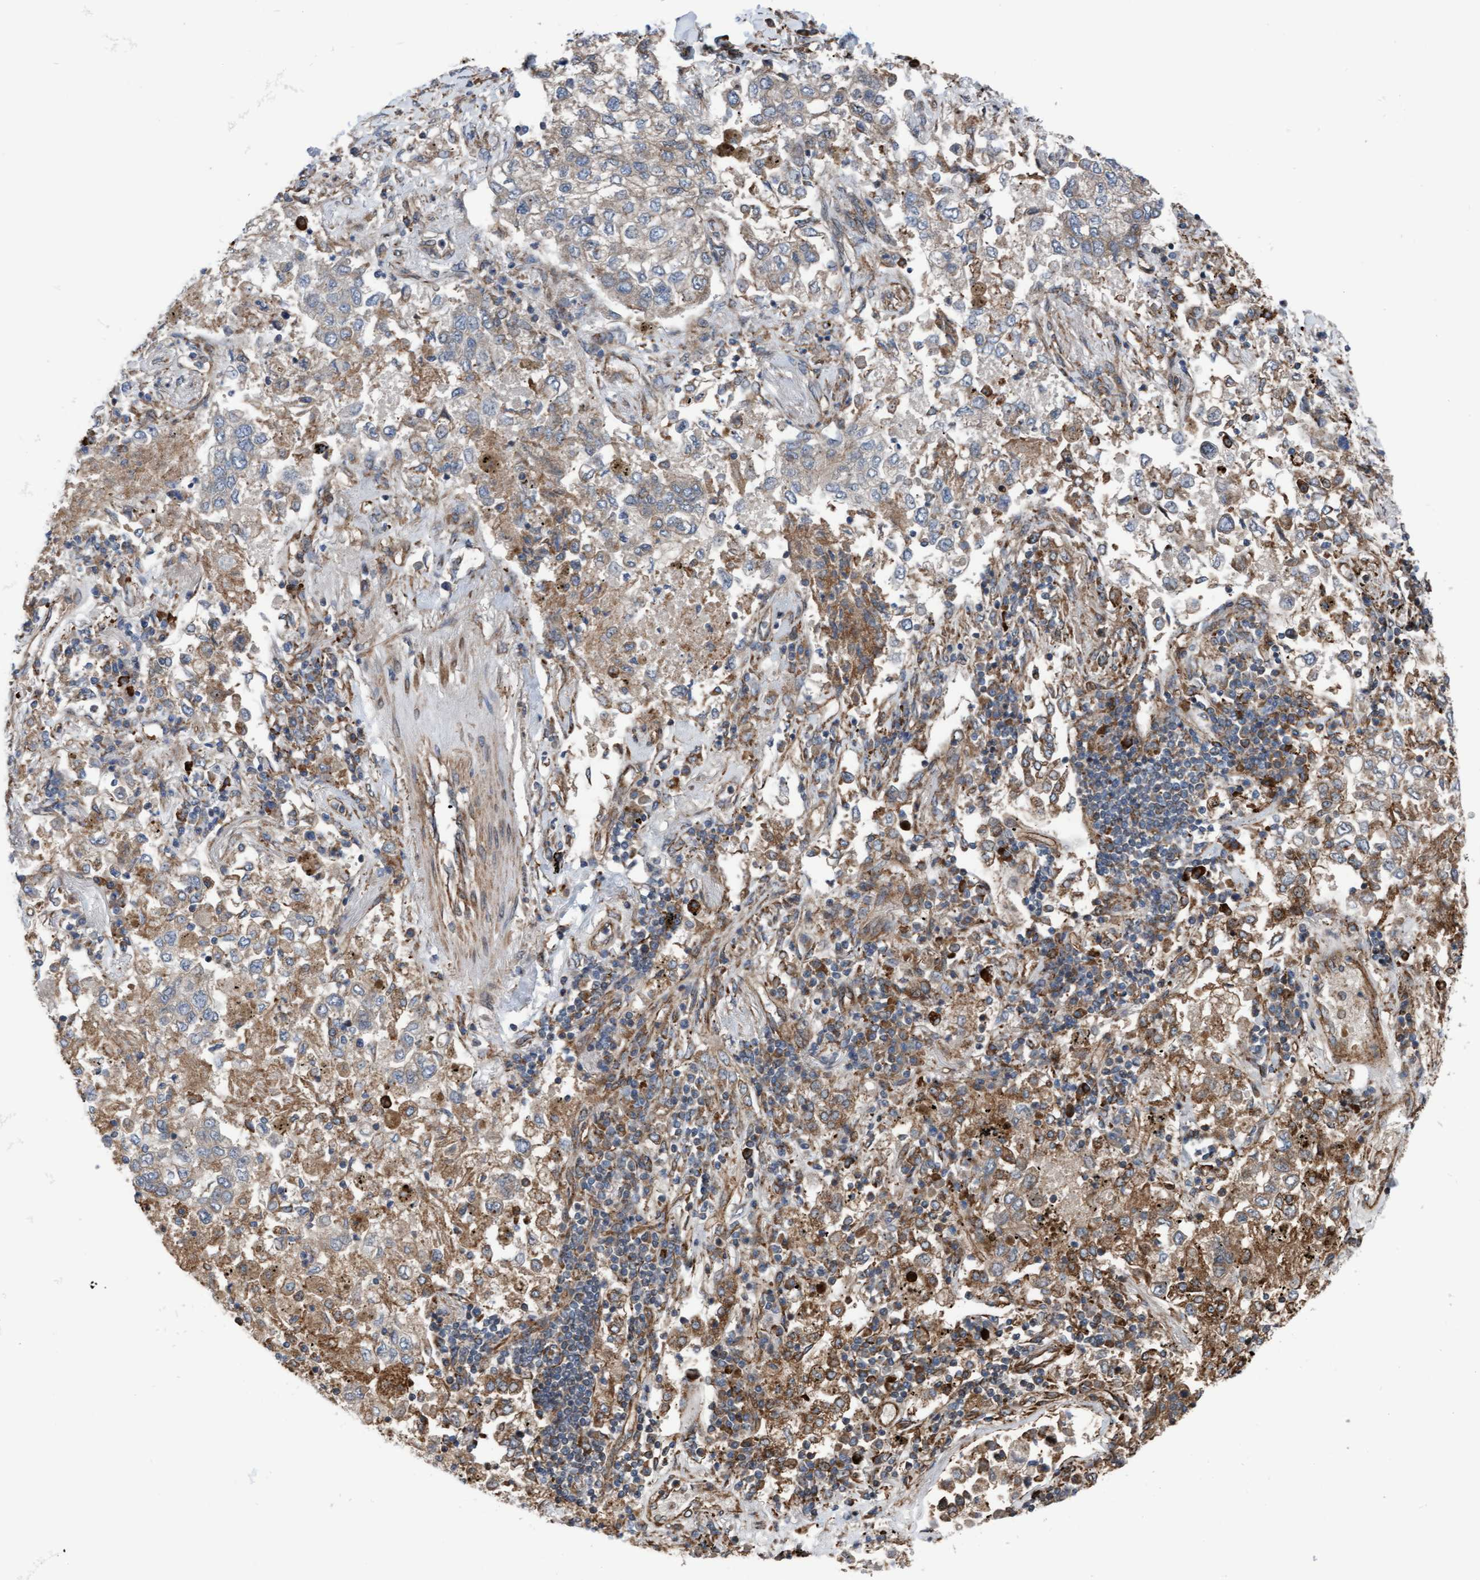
{"staining": {"intensity": "moderate", "quantity": "<25%", "location": "cytoplasmic/membranous"}, "tissue": "lung cancer", "cell_type": "Tumor cells", "image_type": "cancer", "snomed": [{"axis": "morphology", "description": "Inflammation, NOS"}, {"axis": "morphology", "description": "Adenocarcinoma, NOS"}, {"axis": "topography", "description": "Lung"}], "caption": "A high-resolution photomicrograph shows IHC staining of lung cancer, which displays moderate cytoplasmic/membranous expression in about <25% of tumor cells.", "gene": "RAP1GAP2", "patient": {"sex": "male", "age": 63}}